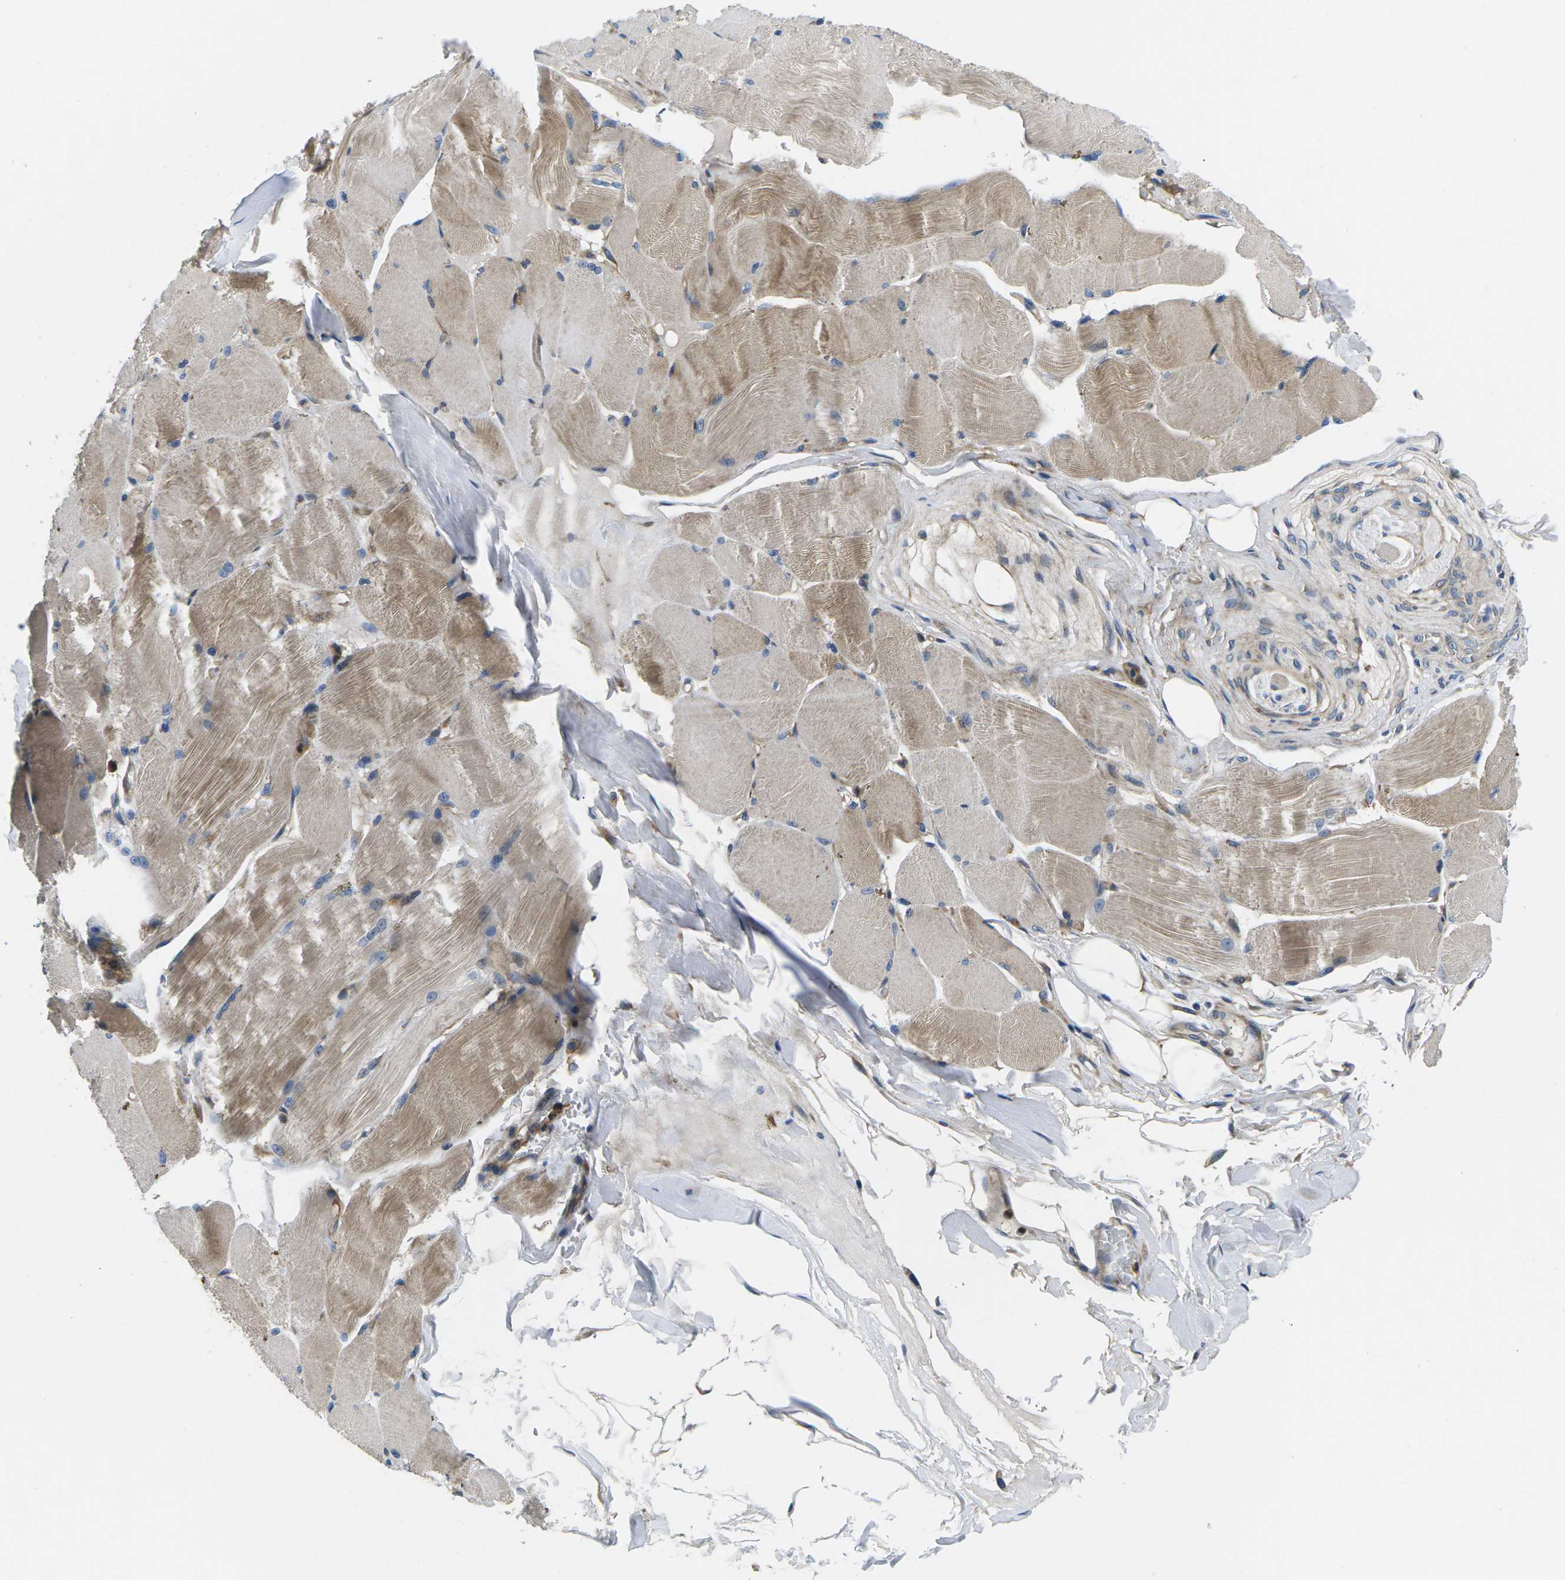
{"staining": {"intensity": "moderate", "quantity": ">75%", "location": "cytoplasmic/membranous"}, "tissue": "skeletal muscle", "cell_type": "Myocytes", "image_type": "normal", "snomed": [{"axis": "morphology", "description": "Normal tissue, NOS"}, {"axis": "topography", "description": "Skin"}, {"axis": "topography", "description": "Skeletal muscle"}], "caption": "This is a micrograph of immunohistochemistry (IHC) staining of normal skeletal muscle, which shows moderate staining in the cytoplasmic/membranous of myocytes.", "gene": "PLCE1", "patient": {"sex": "male", "age": 83}}